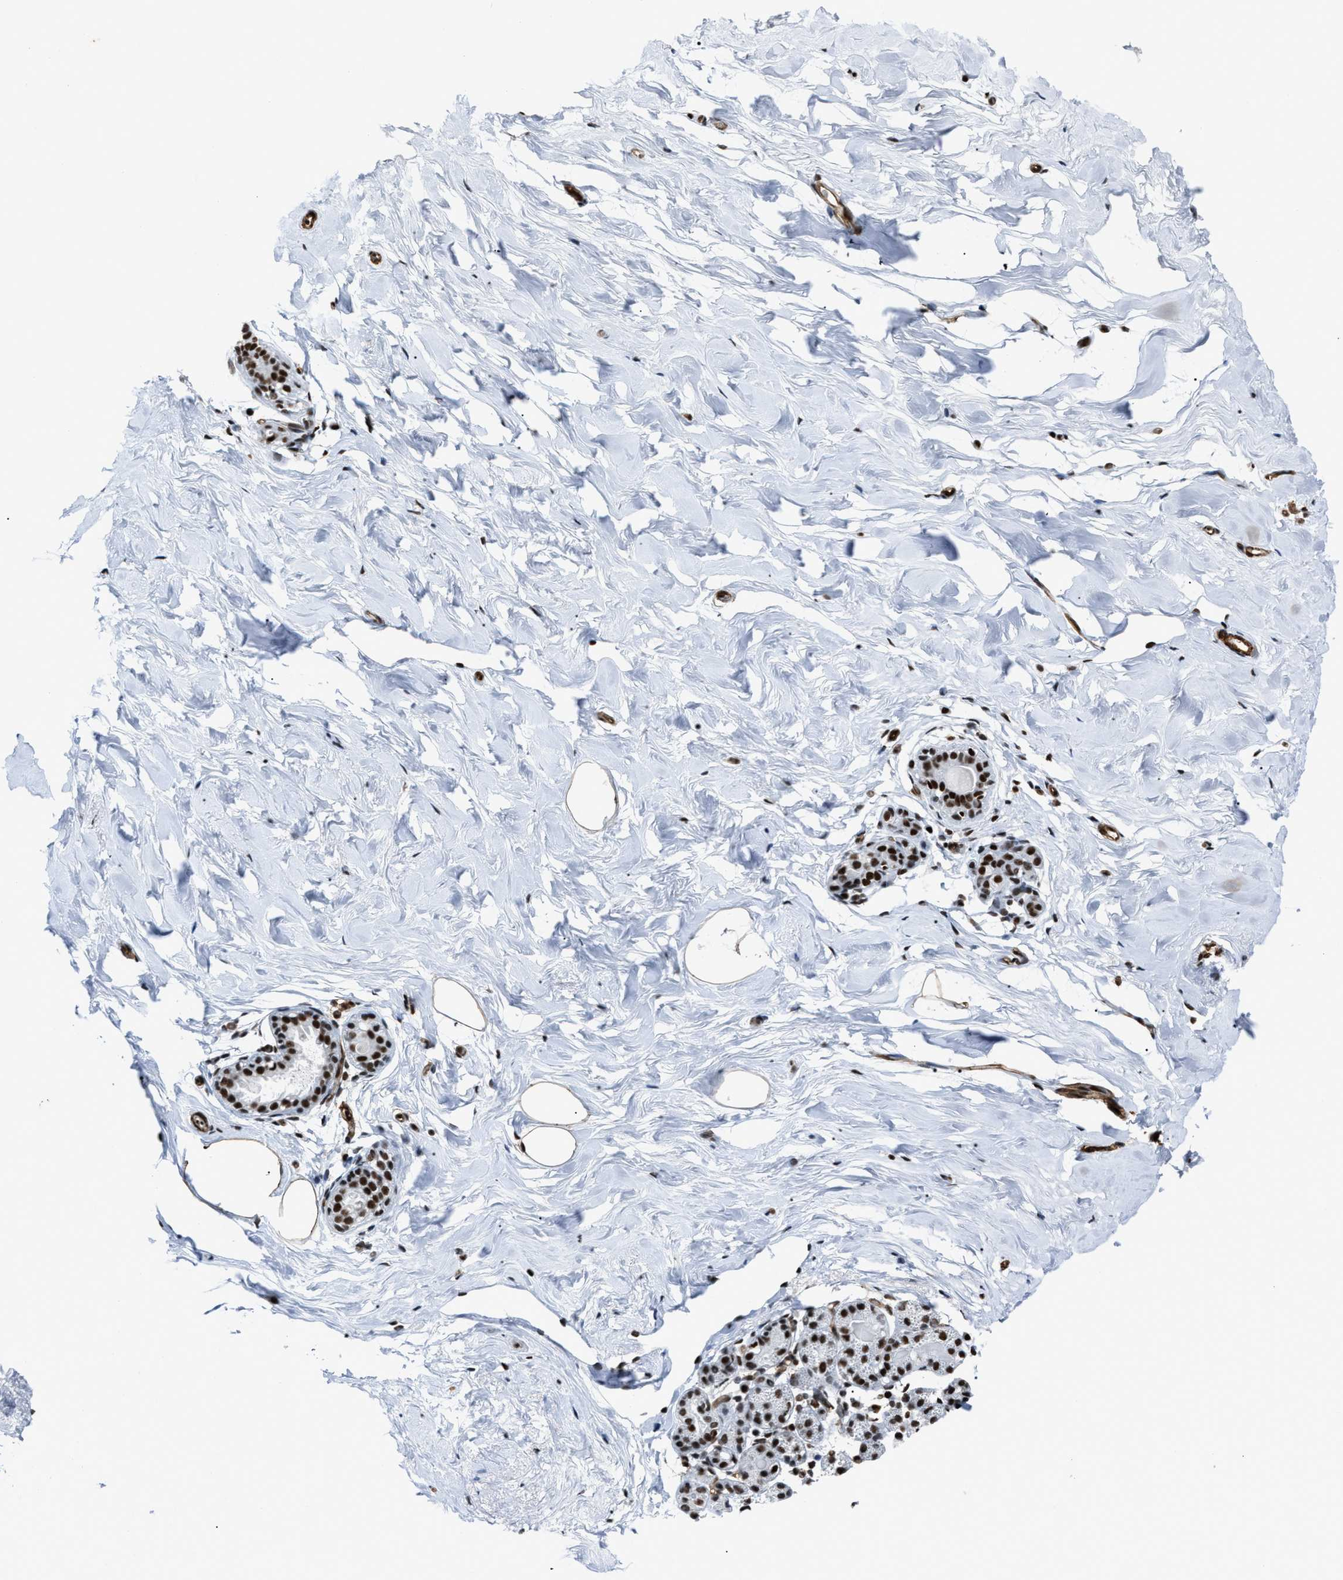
{"staining": {"intensity": "moderate", "quantity": ">75%", "location": "cytoplasmic/membranous,nuclear"}, "tissue": "breast", "cell_type": "Adipocytes", "image_type": "normal", "snomed": [{"axis": "morphology", "description": "Normal tissue, NOS"}, {"axis": "topography", "description": "Breast"}], "caption": "Immunohistochemical staining of normal human breast shows moderate cytoplasmic/membranous,nuclear protein staining in about >75% of adipocytes.", "gene": "DDX5", "patient": {"sex": "female", "age": 62}}